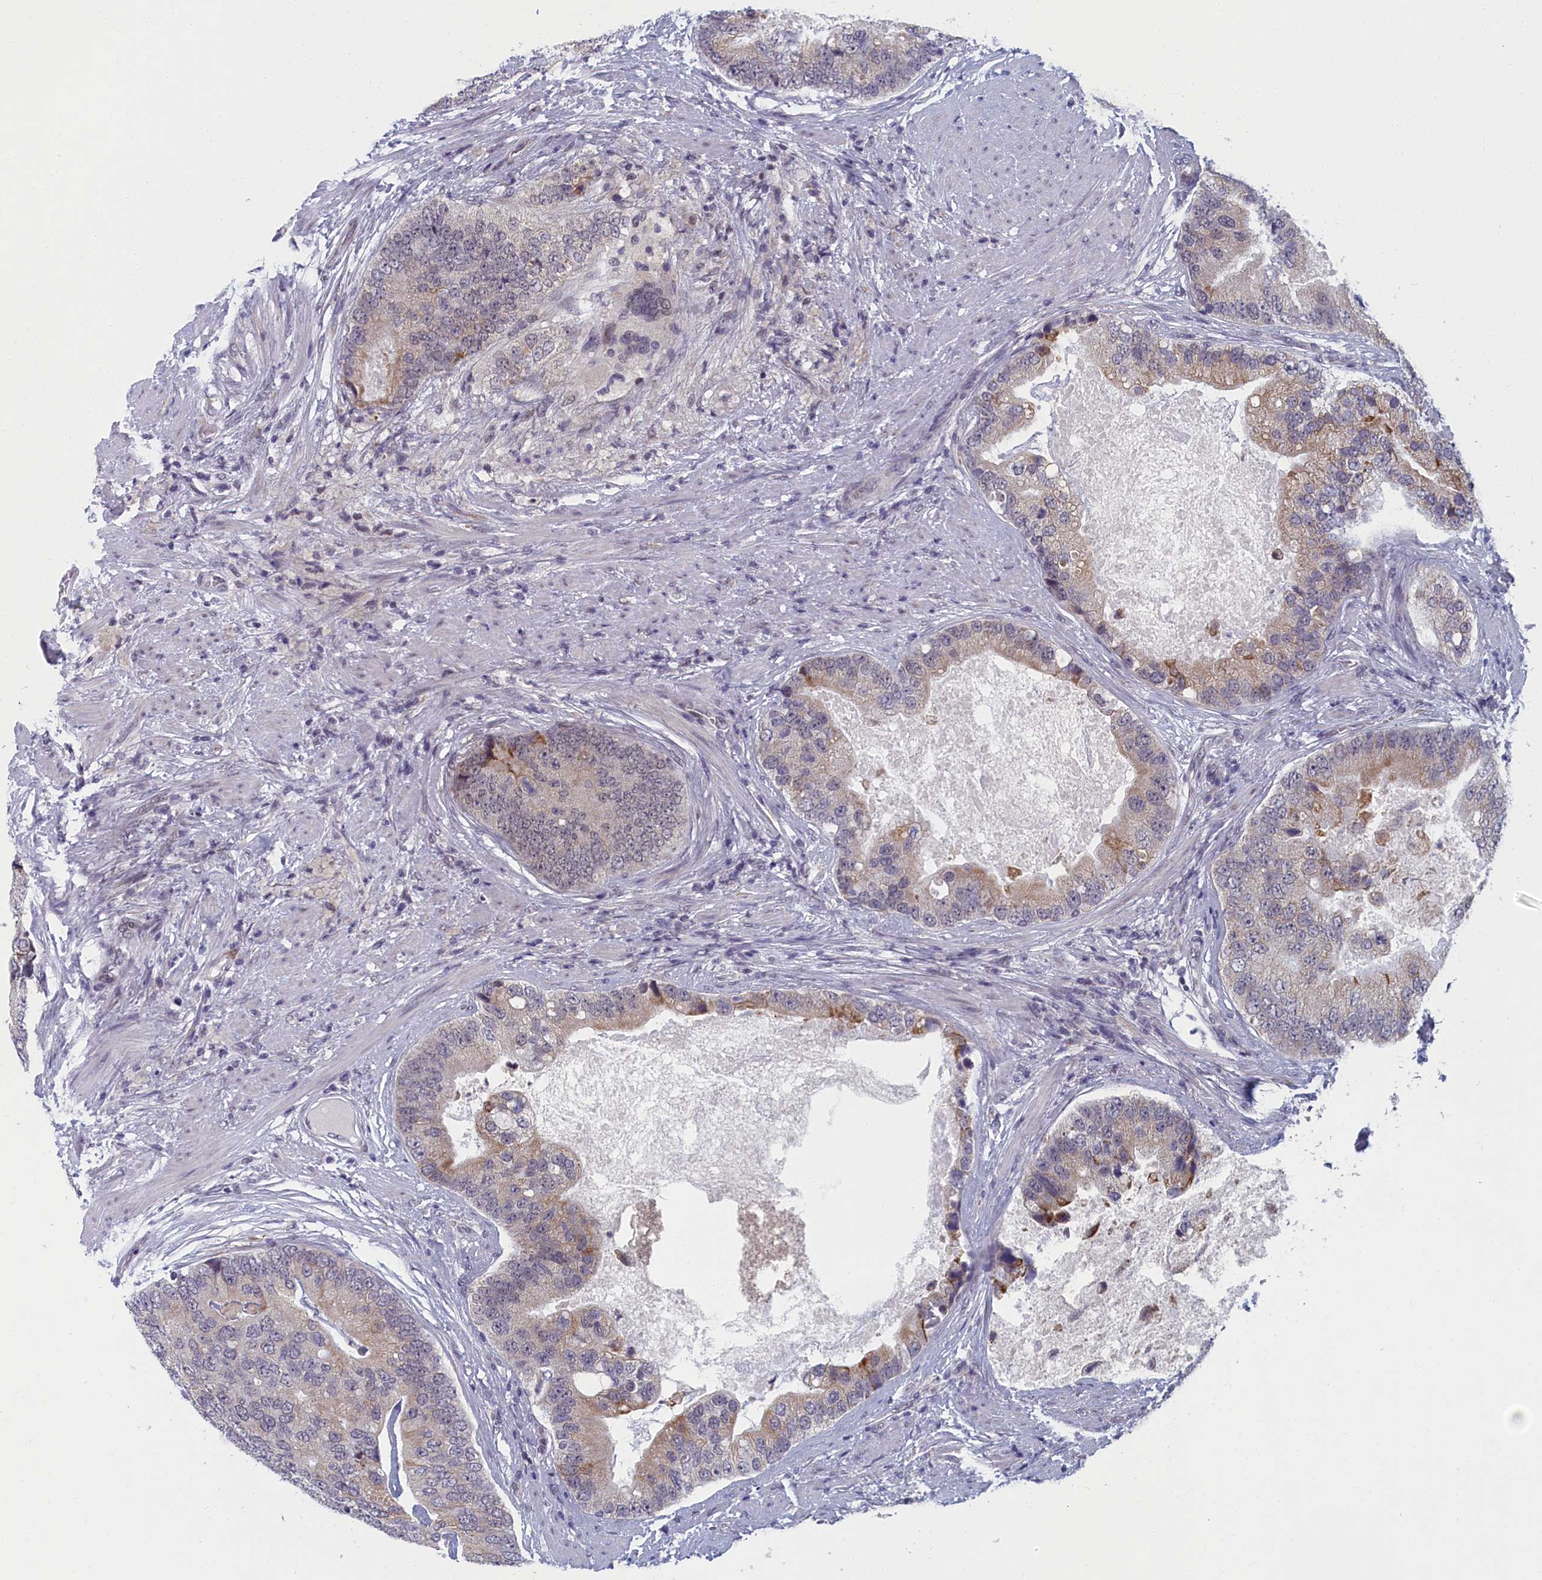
{"staining": {"intensity": "weak", "quantity": "<25%", "location": "cytoplasmic/membranous"}, "tissue": "prostate cancer", "cell_type": "Tumor cells", "image_type": "cancer", "snomed": [{"axis": "morphology", "description": "Adenocarcinoma, High grade"}, {"axis": "topography", "description": "Prostate"}], "caption": "Adenocarcinoma (high-grade) (prostate) was stained to show a protein in brown. There is no significant expression in tumor cells.", "gene": "DNAJC17", "patient": {"sex": "male", "age": 70}}